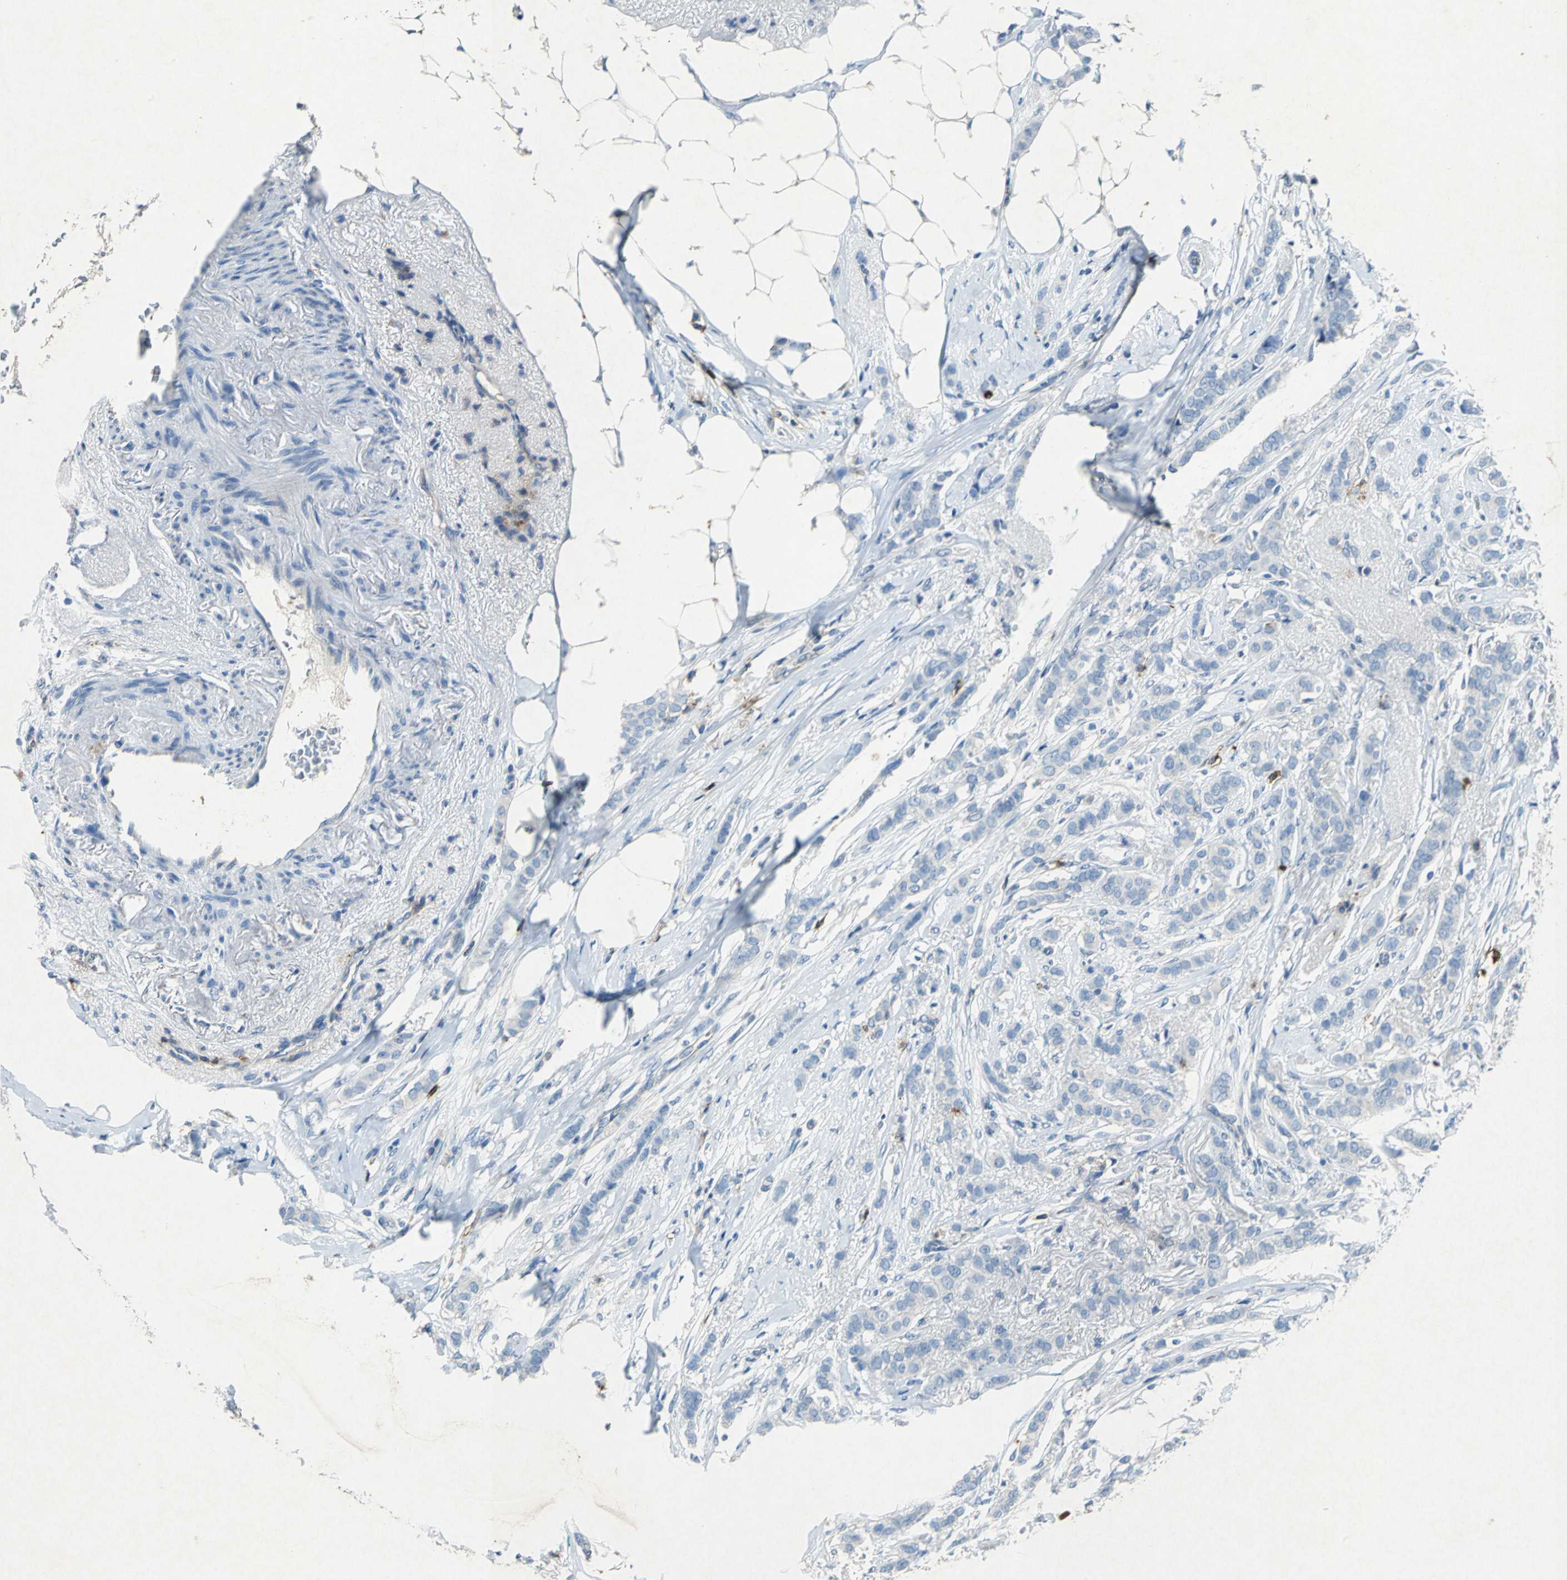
{"staining": {"intensity": "negative", "quantity": "none", "location": "none"}, "tissue": "breast cancer", "cell_type": "Tumor cells", "image_type": "cancer", "snomed": [{"axis": "morphology", "description": "Lobular carcinoma"}, {"axis": "topography", "description": "Breast"}], "caption": "Protein analysis of breast lobular carcinoma reveals no significant staining in tumor cells.", "gene": "RPS13", "patient": {"sex": "female", "age": 55}}